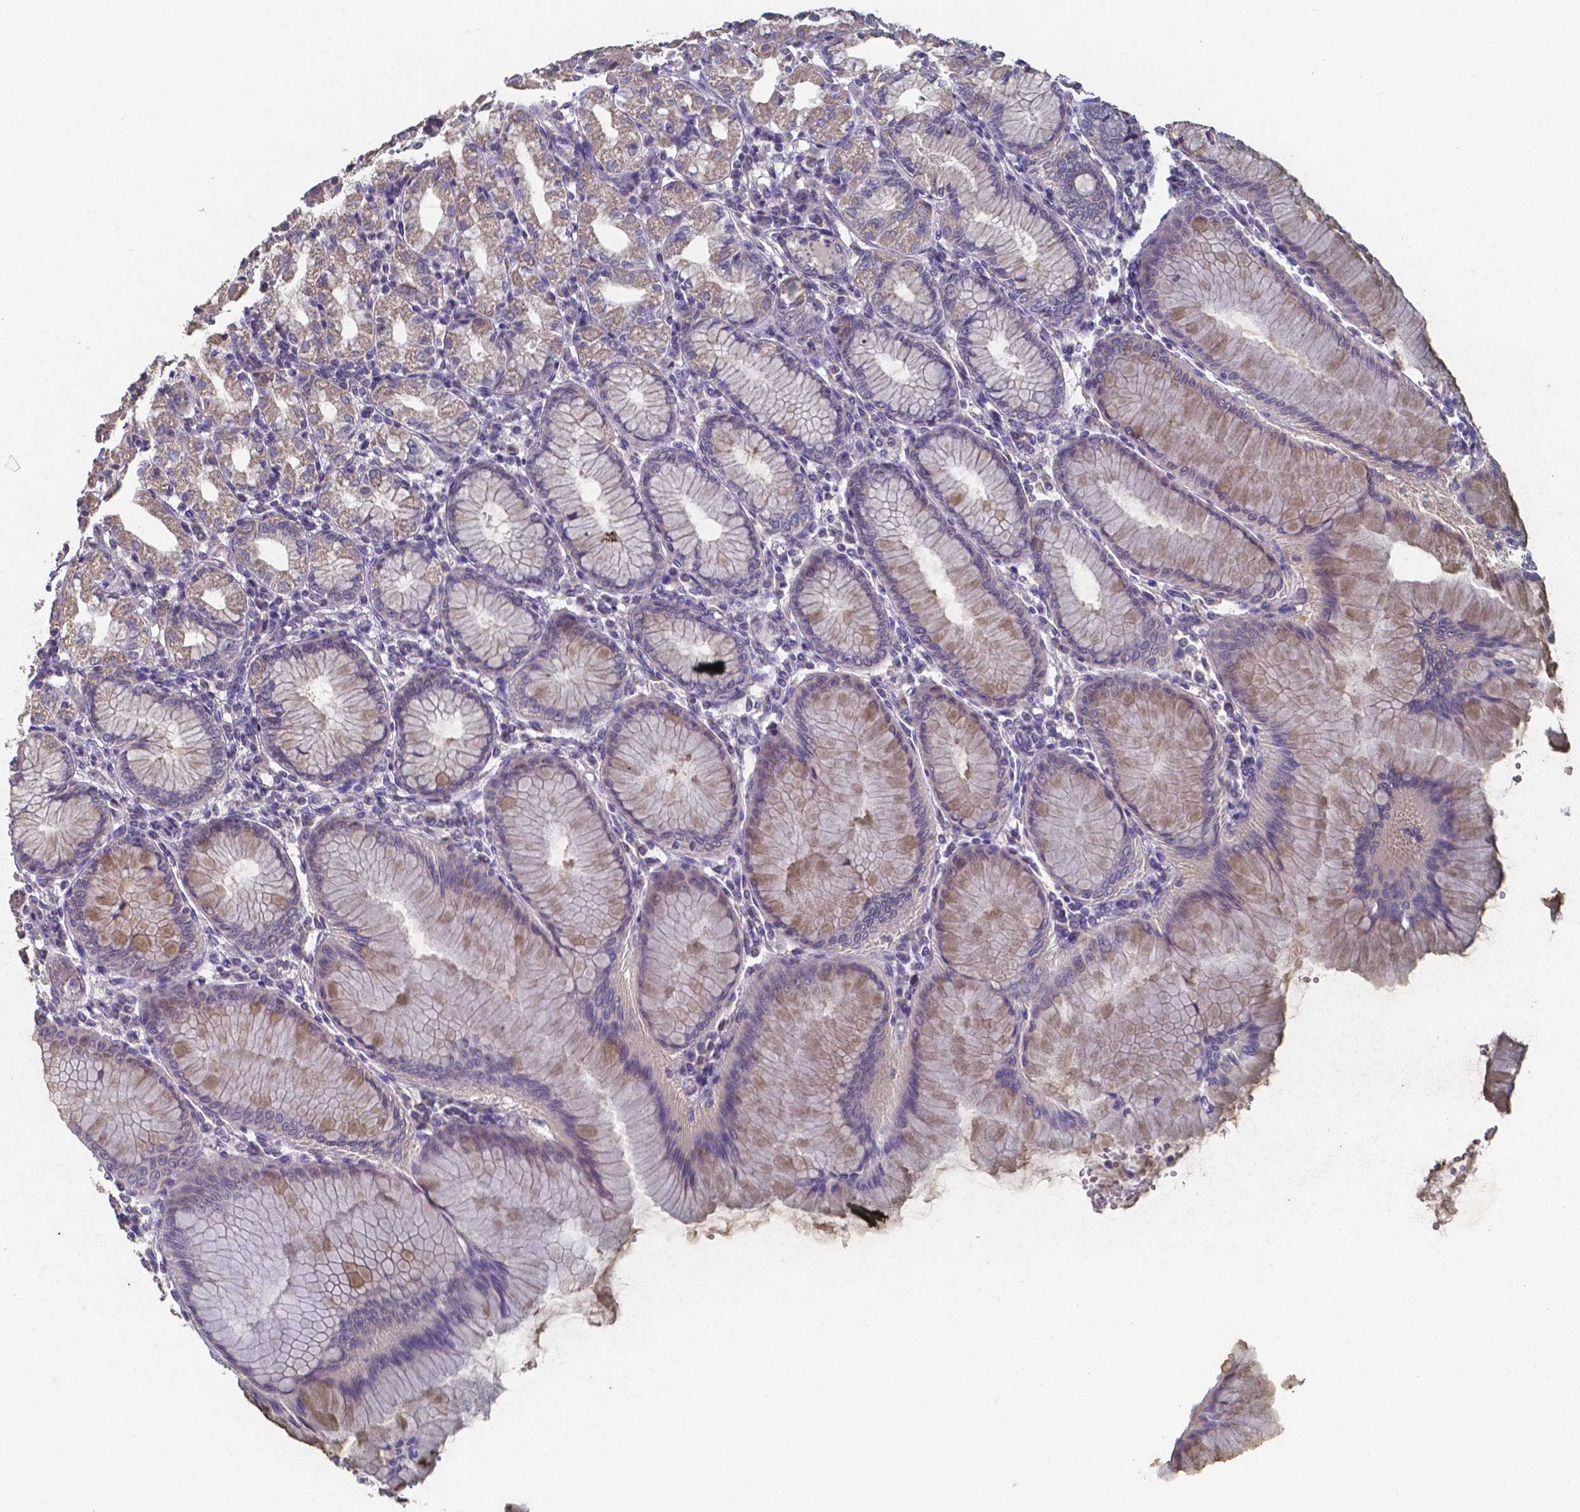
{"staining": {"intensity": "weak", "quantity": "25%-75%", "location": "cytoplasmic/membranous"}, "tissue": "stomach", "cell_type": "Glandular cells", "image_type": "normal", "snomed": [{"axis": "morphology", "description": "Normal tissue, NOS"}, {"axis": "topography", "description": "Skeletal muscle"}, {"axis": "topography", "description": "Stomach"}], "caption": "Immunohistochemistry (IHC) (DAB (3,3'-diaminobenzidine)) staining of benign human stomach exhibits weak cytoplasmic/membranous protein positivity in about 25%-75% of glandular cells.", "gene": "FOXJ1", "patient": {"sex": "female", "age": 57}}